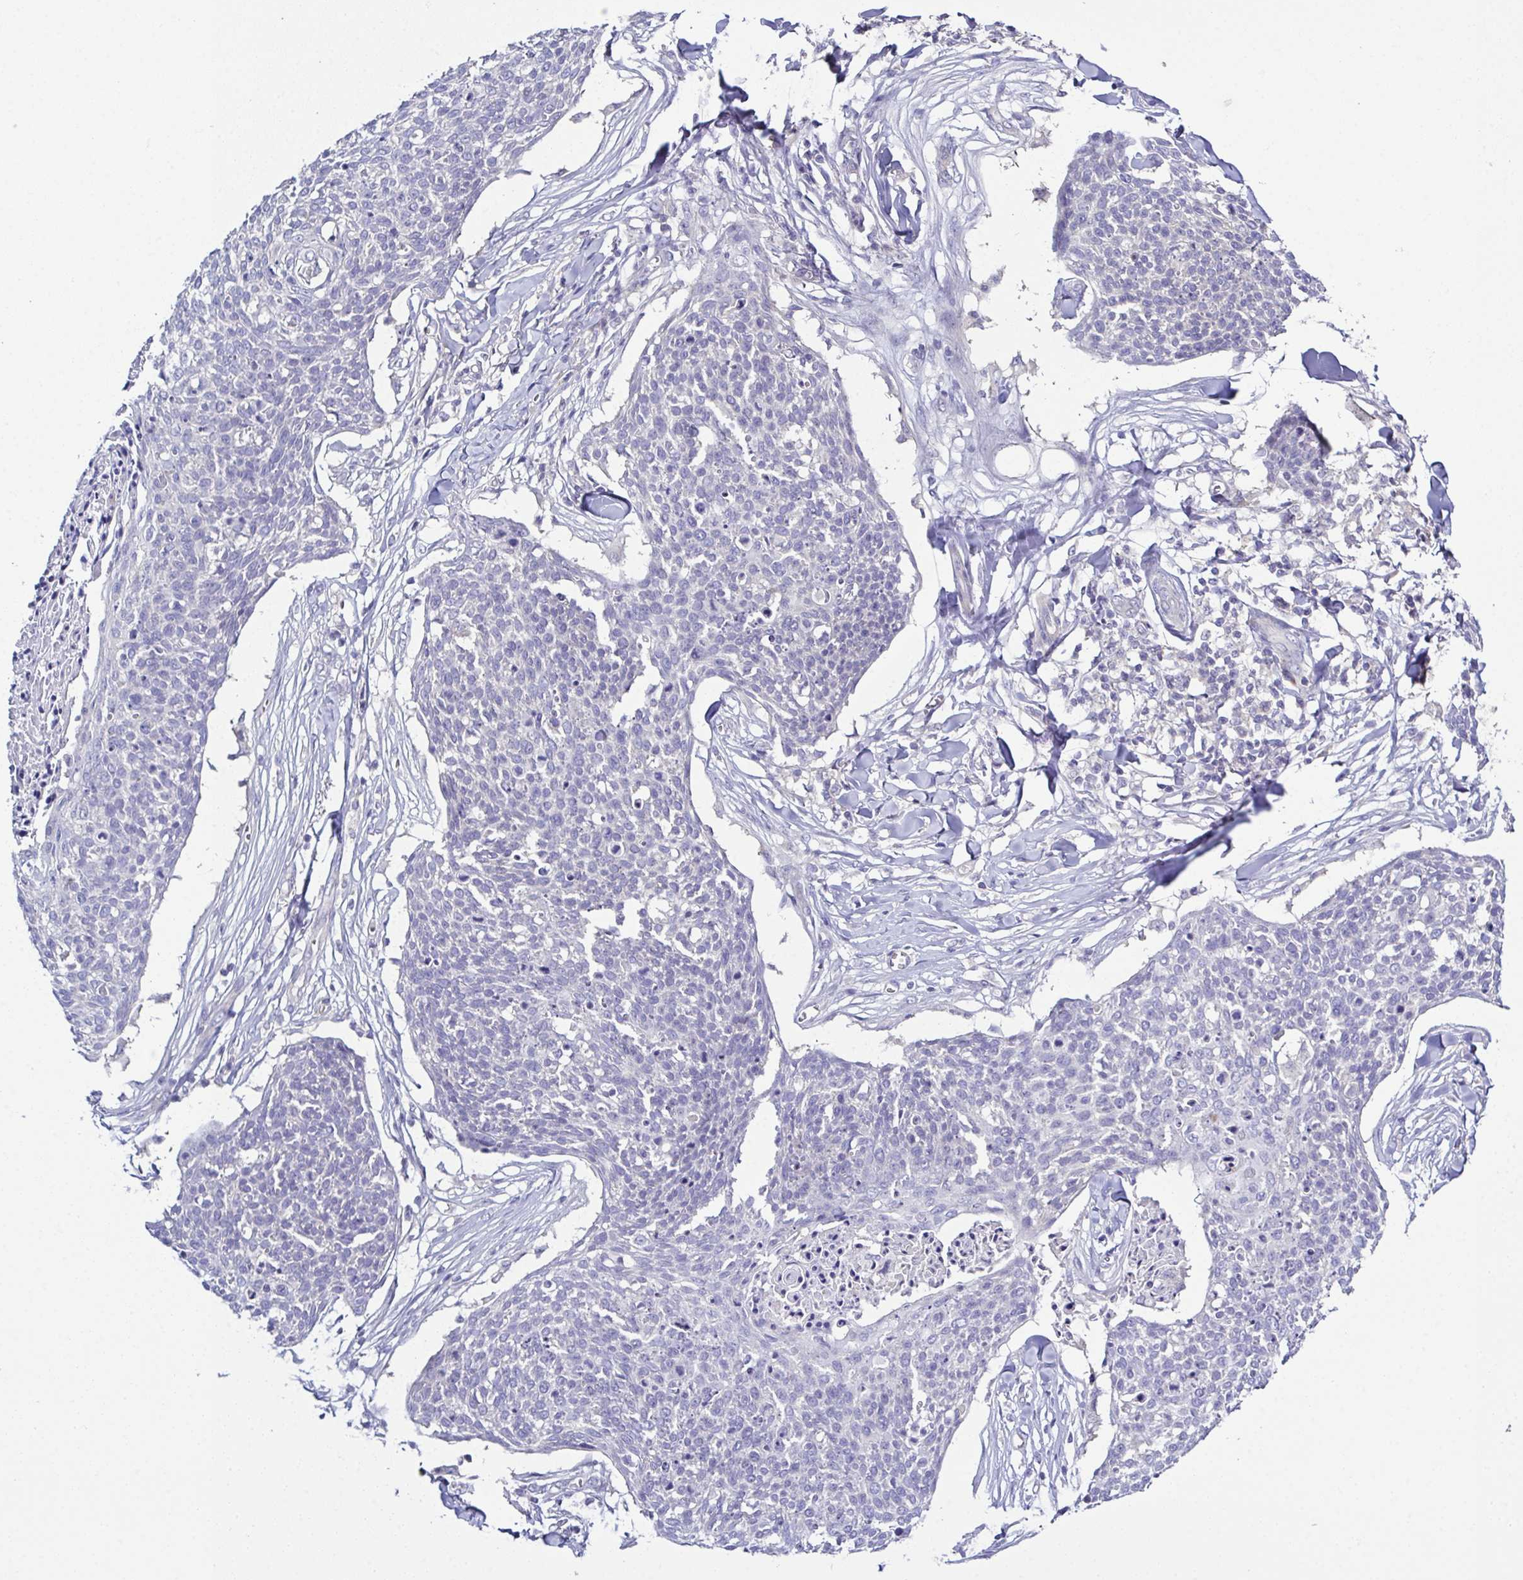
{"staining": {"intensity": "negative", "quantity": "none", "location": "none"}, "tissue": "skin cancer", "cell_type": "Tumor cells", "image_type": "cancer", "snomed": [{"axis": "morphology", "description": "Squamous cell carcinoma, NOS"}, {"axis": "topography", "description": "Skin"}, {"axis": "topography", "description": "Vulva"}], "caption": "A high-resolution micrograph shows immunohistochemistry staining of squamous cell carcinoma (skin), which exhibits no significant expression in tumor cells. (Stains: DAB (3,3'-diaminobenzidine) immunohistochemistry with hematoxylin counter stain, Microscopy: brightfield microscopy at high magnification).", "gene": "CFAP97D1", "patient": {"sex": "female", "age": 75}}